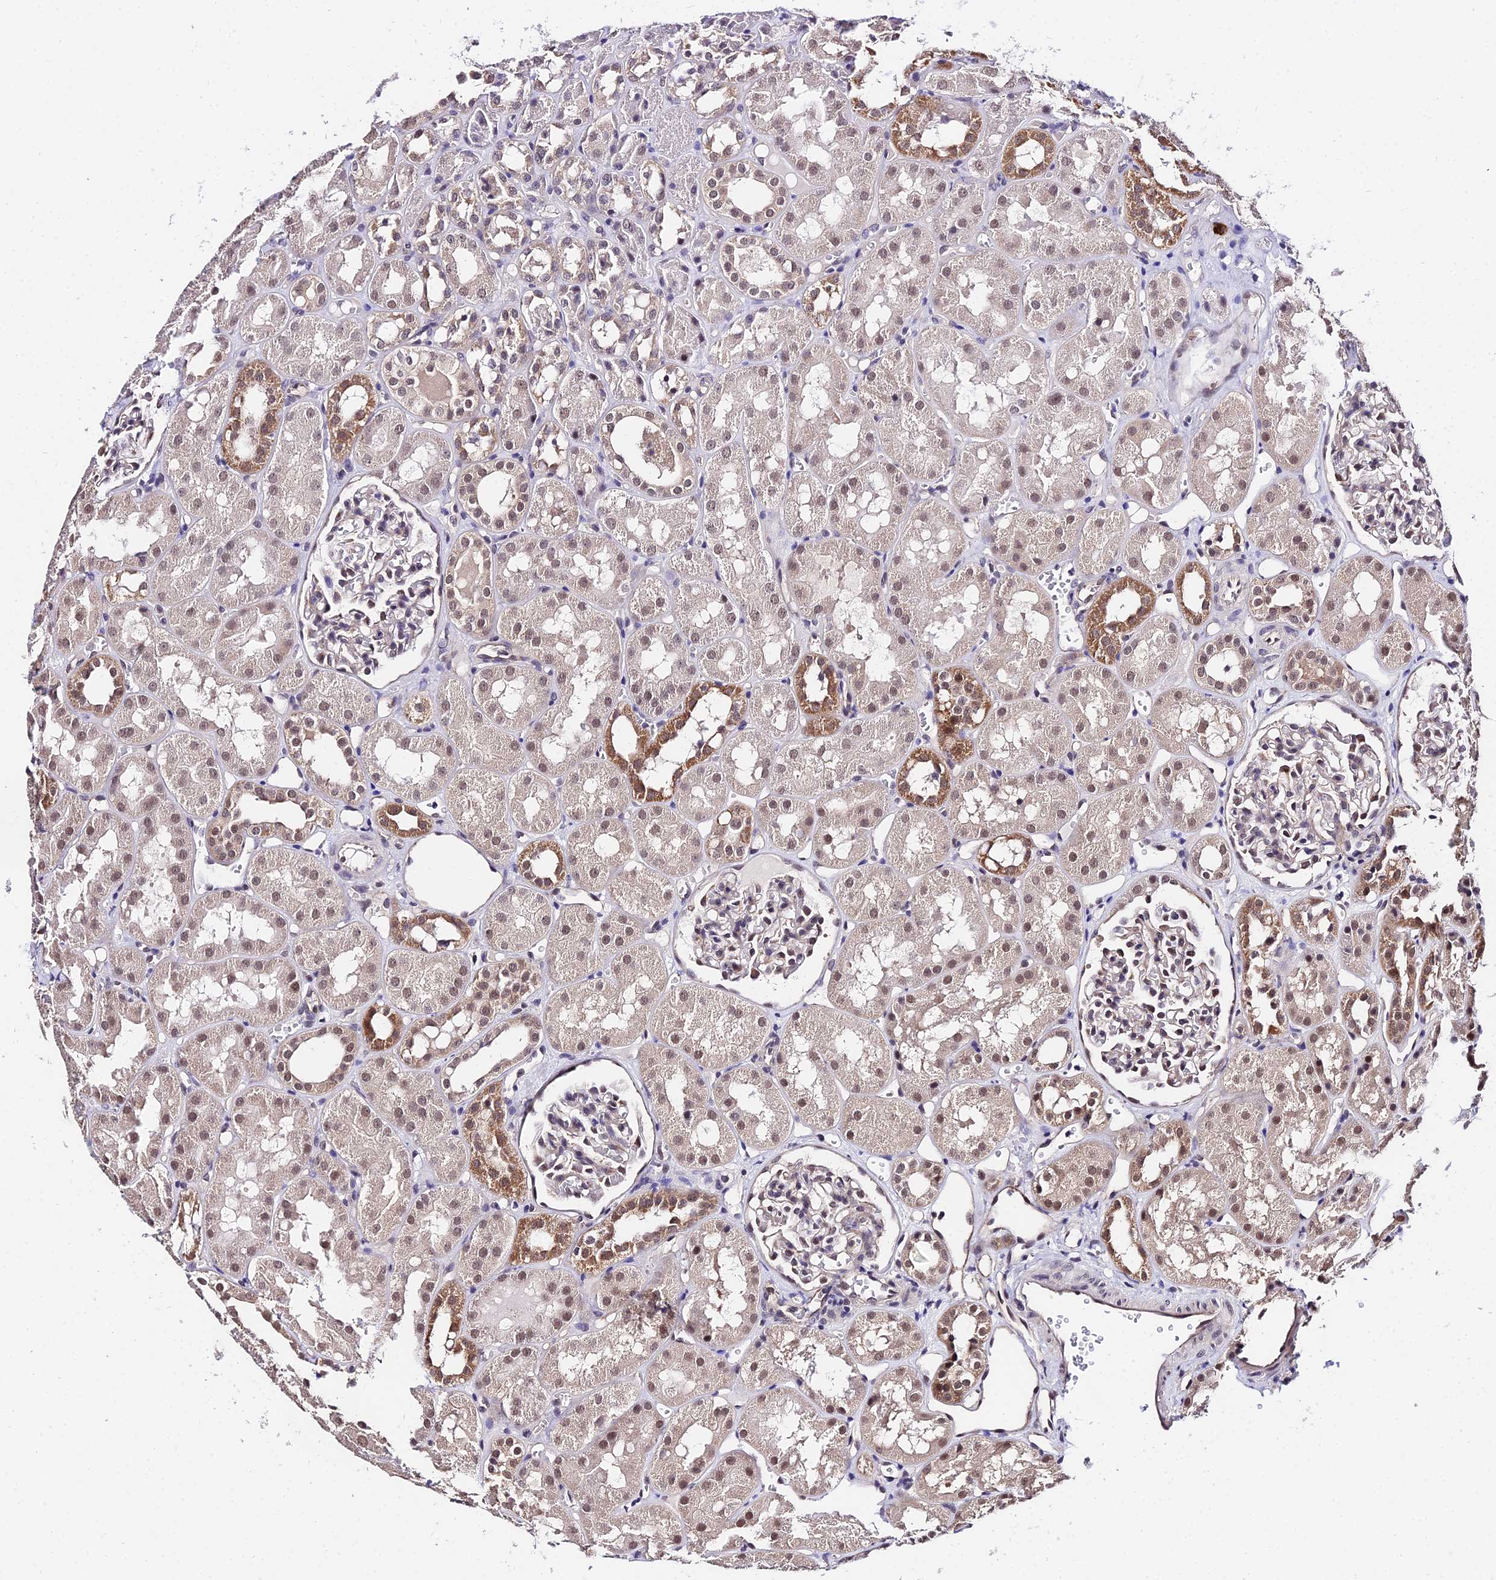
{"staining": {"intensity": "weak", "quantity": "25%-75%", "location": "nuclear"}, "tissue": "kidney", "cell_type": "Cells in glomeruli", "image_type": "normal", "snomed": [{"axis": "morphology", "description": "Normal tissue, NOS"}, {"axis": "topography", "description": "Kidney"}], "caption": "Kidney was stained to show a protein in brown. There is low levels of weak nuclear staining in approximately 25%-75% of cells in glomeruli. (DAB (3,3'-diaminobenzidine) IHC with brightfield microscopy, high magnification).", "gene": "POLR2I", "patient": {"sex": "male", "age": 16}}